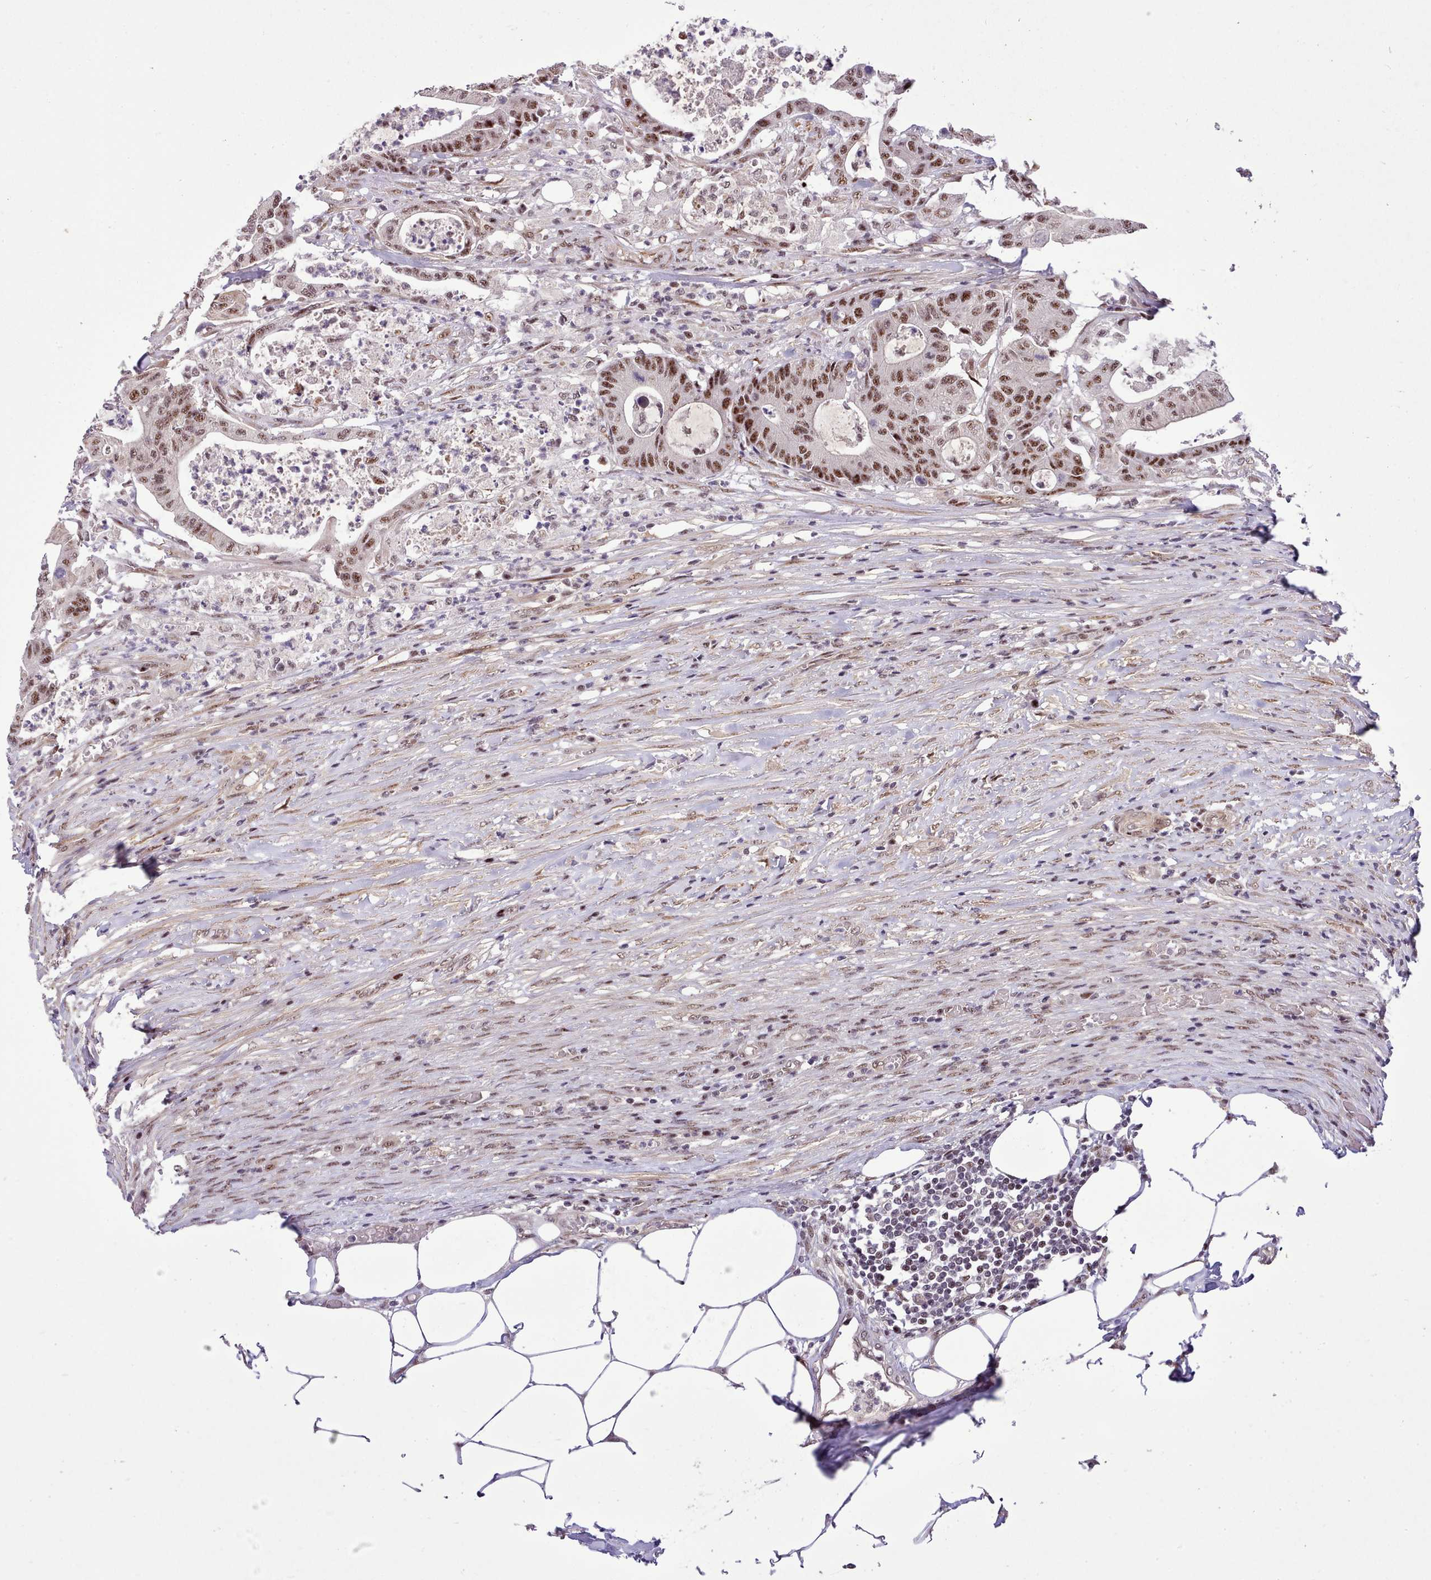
{"staining": {"intensity": "strong", "quantity": ">75%", "location": "nuclear"}, "tissue": "colorectal cancer", "cell_type": "Tumor cells", "image_type": "cancer", "snomed": [{"axis": "morphology", "description": "Adenocarcinoma, NOS"}, {"axis": "topography", "description": "Colon"}], "caption": "The photomicrograph reveals a brown stain indicating the presence of a protein in the nuclear of tumor cells in colorectal cancer.", "gene": "HOXB7", "patient": {"sex": "female", "age": 84}}